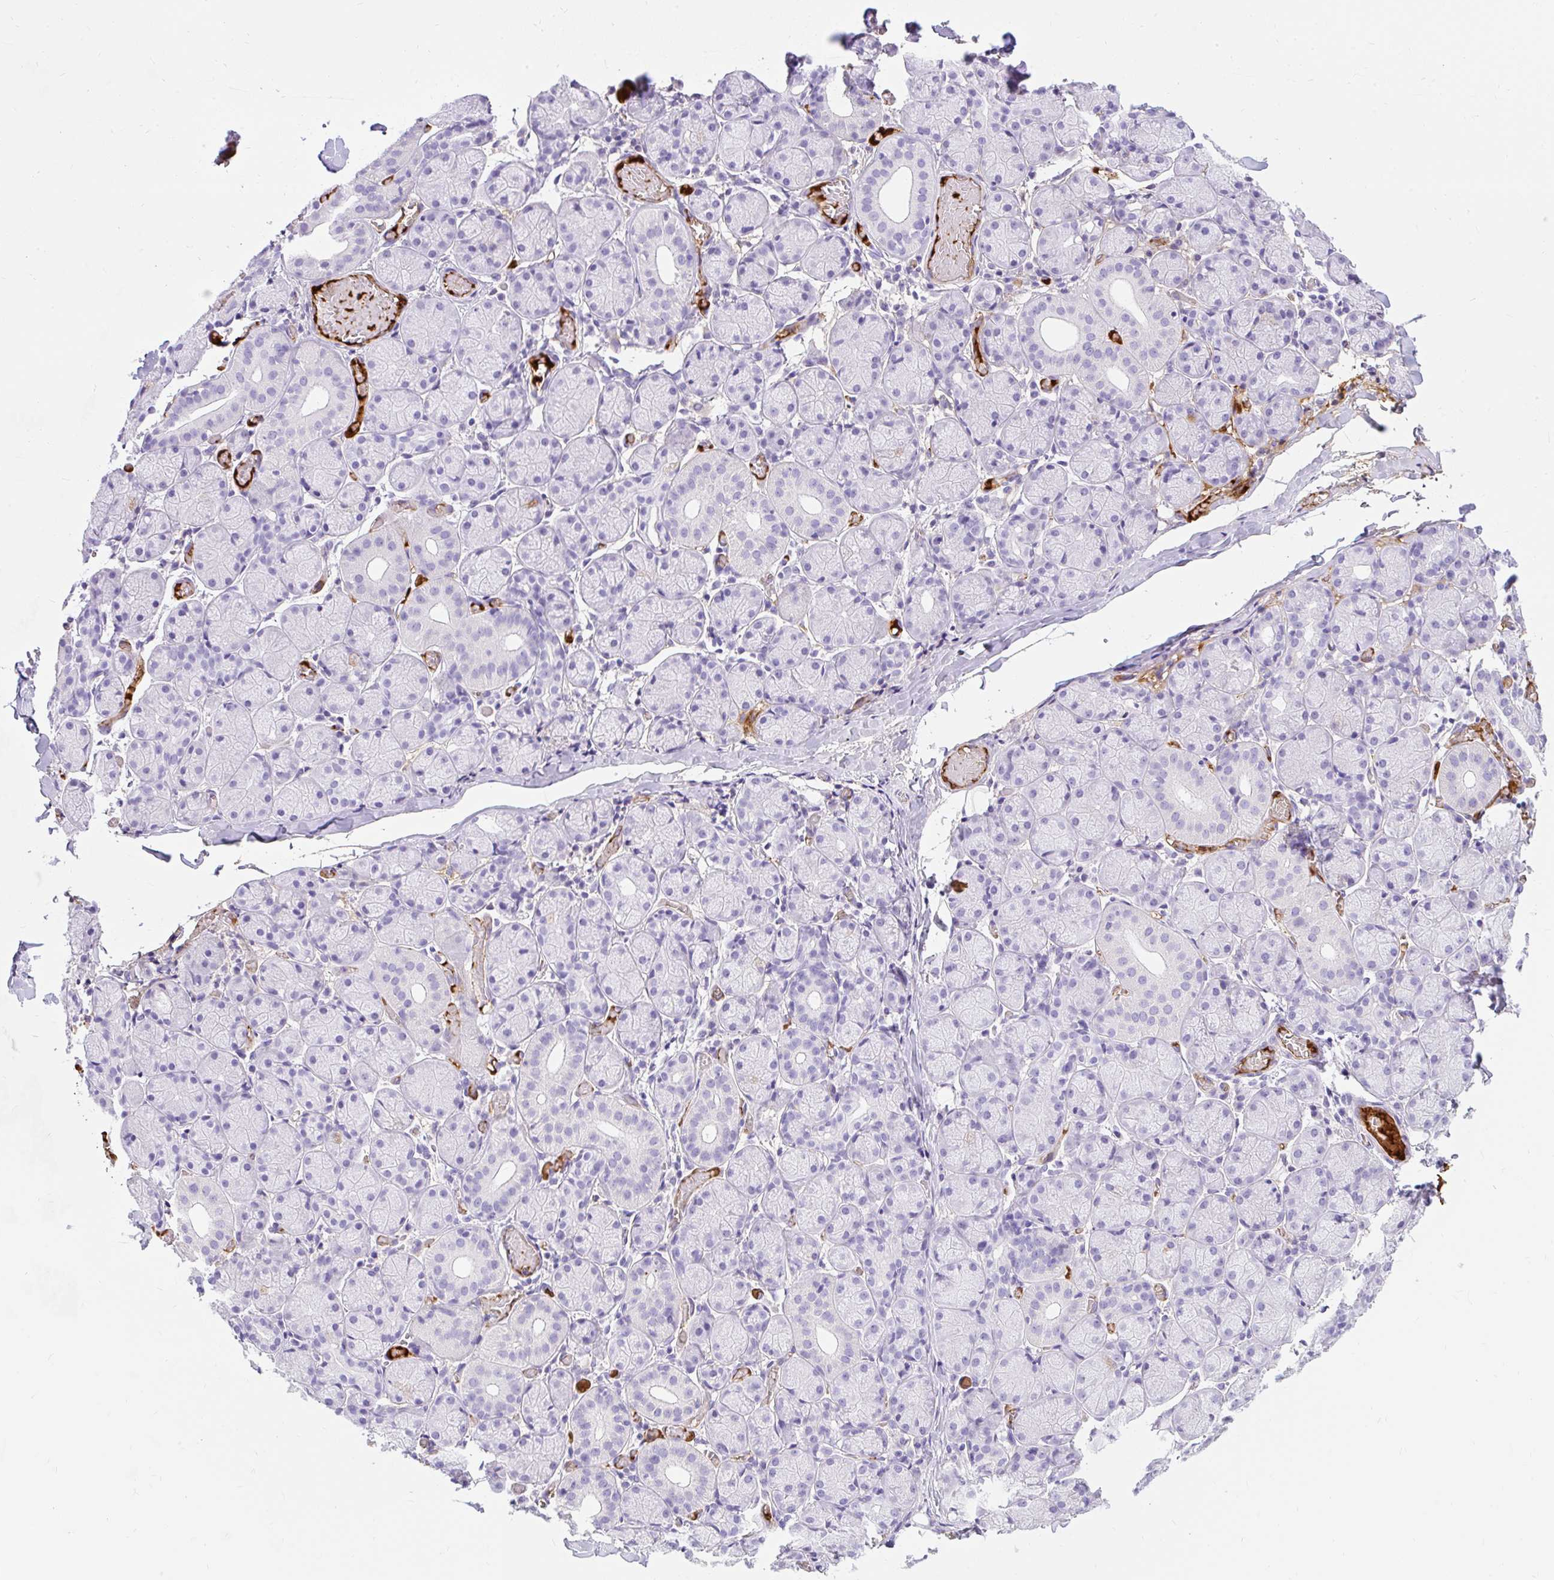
{"staining": {"intensity": "negative", "quantity": "none", "location": "none"}, "tissue": "salivary gland", "cell_type": "Glandular cells", "image_type": "normal", "snomed": [{"axis": "morphology", "description": "Normal tissue, NOS"}, {"axis": "topography", "description": "Salivary gland"}], "caption": "This is an IHC image of benign salivary gland. There is no staining in glandular cells.", "gene": "APOC2", "patient": {"sex": "female", "age": 24}}